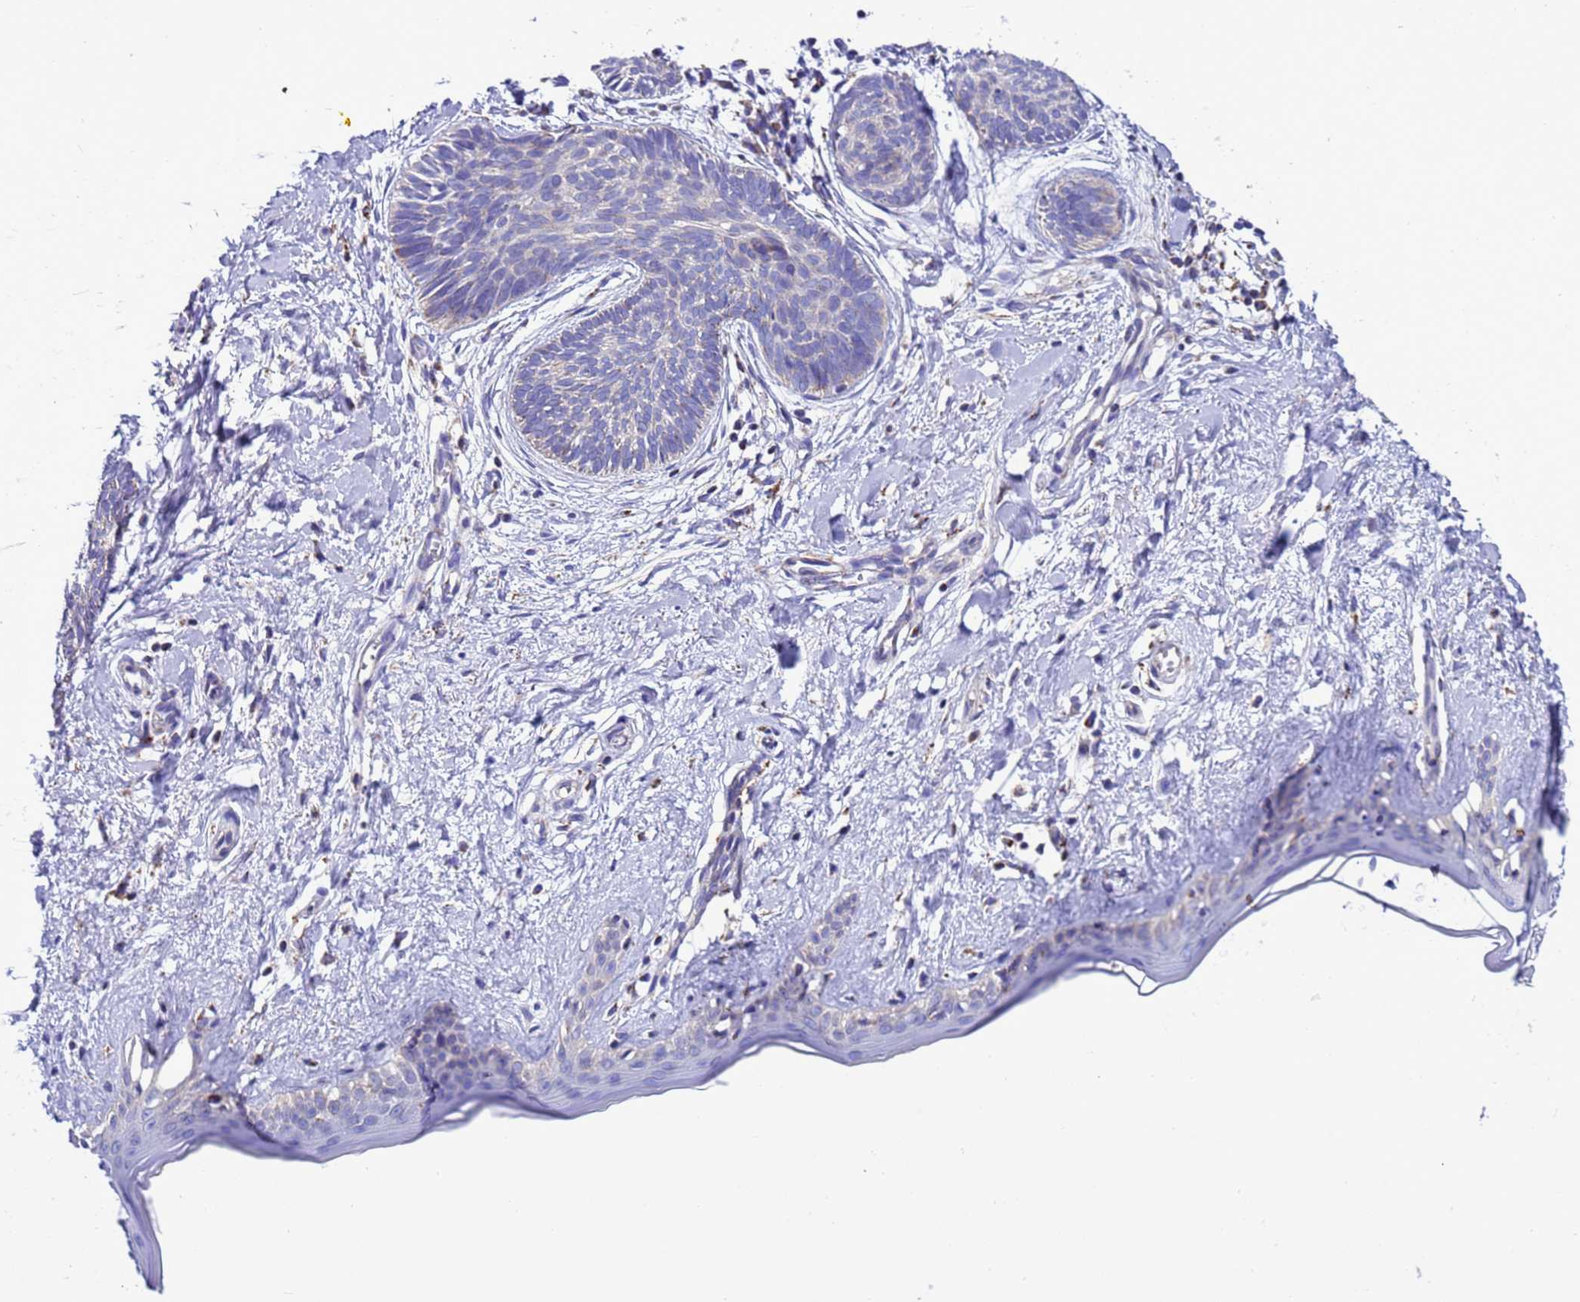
{"staining": {"intensity": "negative", "quantity": "none", "location": "none"}, "tissue": "skin cancer", "cell_type": "Tumor cells", "image_type": "cancer", "snomed": [{"axis": "morphology", "description": "Basal cell carcinoma"}, {"axis": "topography", "description": "Skin"}], "caption": "Protein analysis of skin cancer (basal cell carcinoma) exhibits no significant expression in tumor cells. (Stains: DAB immunohistochemistry with hematoxylin counter stain, Microscopy: brightfield microscopy at high magnification).", "gene": "CCDC191", "patient": {"sex": "female", "age": 81}}